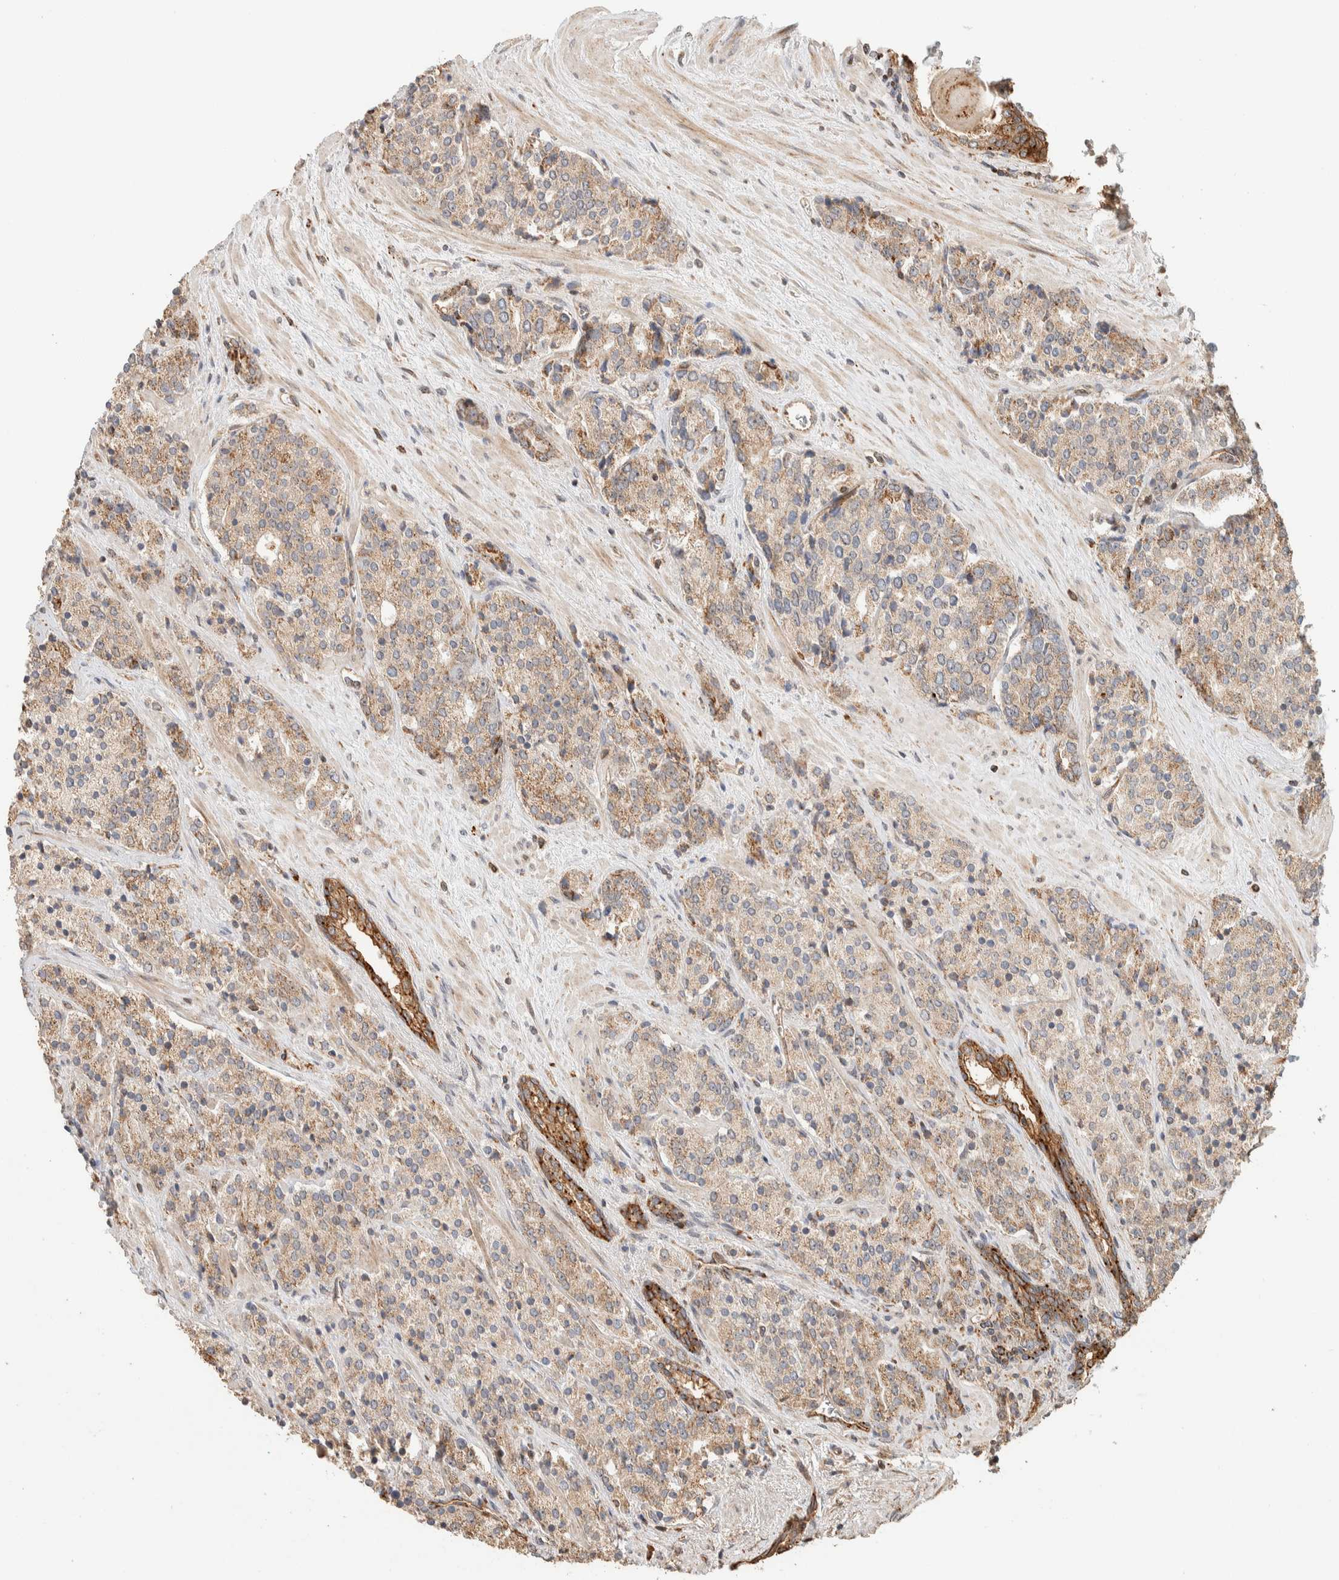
{"staining": {"intensity": "weak", "quantity": ">75%", "location": "cytoplasmic/membranous"}, "tissue": "prostate cancer", "cell_type": "Tumor cells", "image_type": "cancer", "snomed": [{"axis": "morphology", "description": "Adenocarcinoma, High grade"}, {"axis": "topography", "description": "Prostate"}], "caption": "Protein analysis of high-grade adenocarcinoma (prostate) tissue demonstrates weak cytoplasmic/membranous positivity in about >75% of tumor cells.", "gene": "KIF9", "patient": {"sex": "male", "age": 71}}